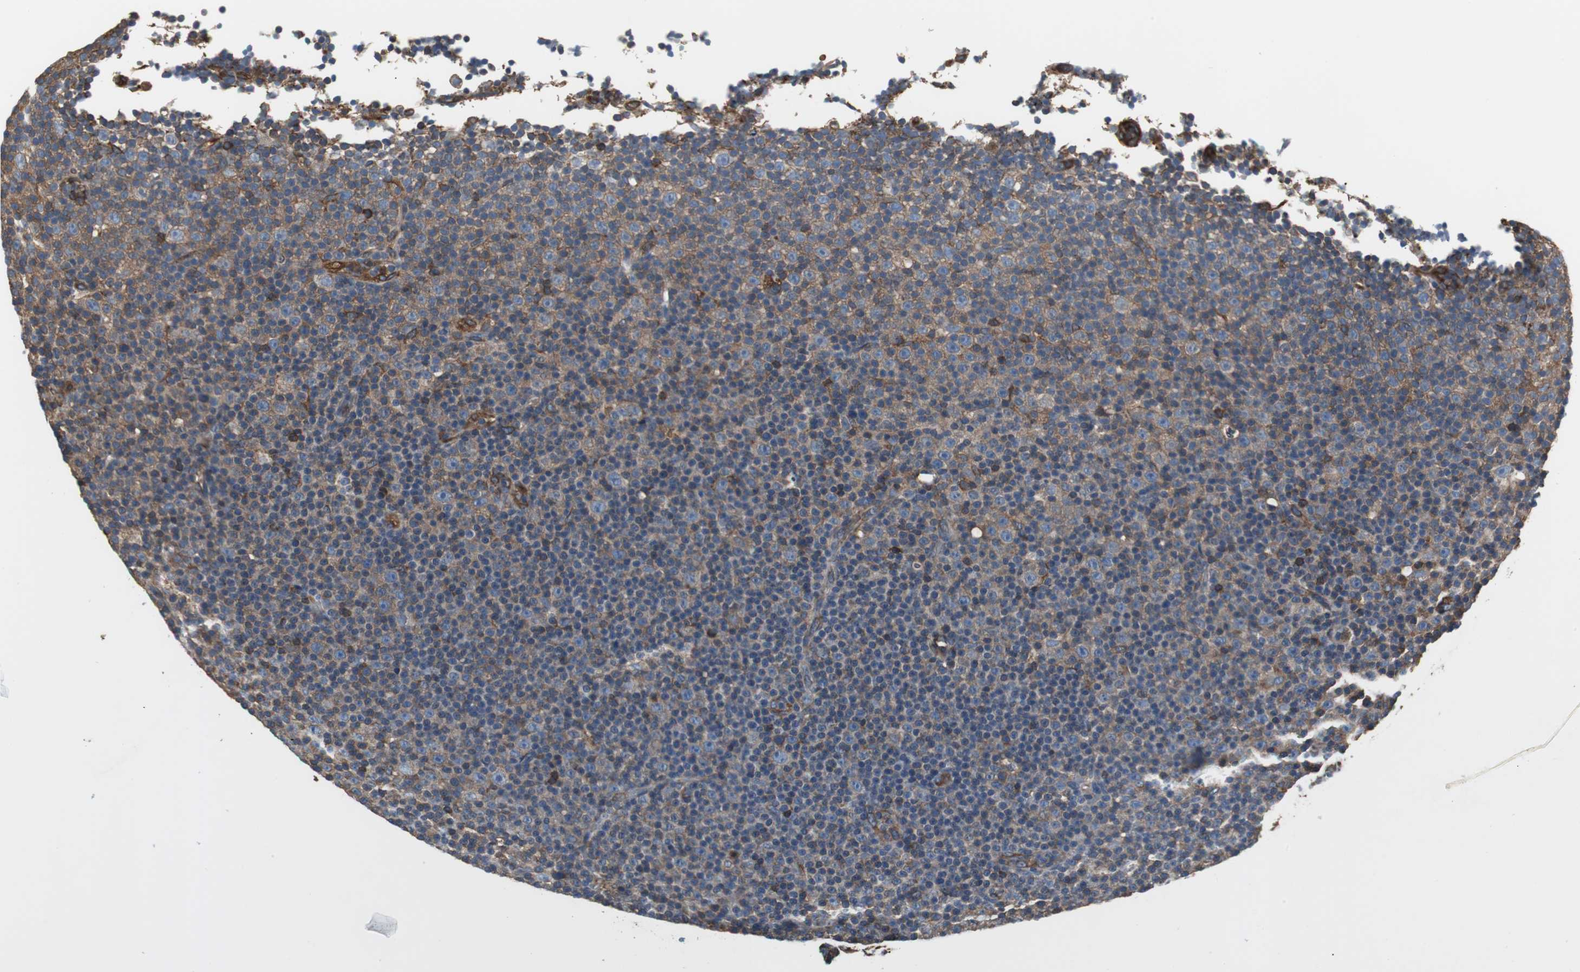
{"staining": {"intensity": "moderate", "quantity": ">75%", "location": "cytoplasmic/membranous"}, "tissue": "lymphoma", "cell_type": "Tumor cells", "image_type": "cancer", "snomed": [{"axis": "morphology", "description": "Malignant lymphoma, non-Hodgkin's type, Low grade"}, {"axis": "topography", "description": "Lymph node"}], "caption": "High-power microscopy captured an immunohistochemistry (IHC) image of low-grade malignant lymphoma, non-Hodgkin's type, revealing moderate cytoplasmic/membranous positivity in about >75% of tumor cells. The protein is stained brown, and the nuclei are stained in blue (DAB (3,3'-diaminobenzidine) IHC with brightfield microscopy, high magnification).", "gene": "ACTN1", "patient": {"sex": "female", "age": 67}}